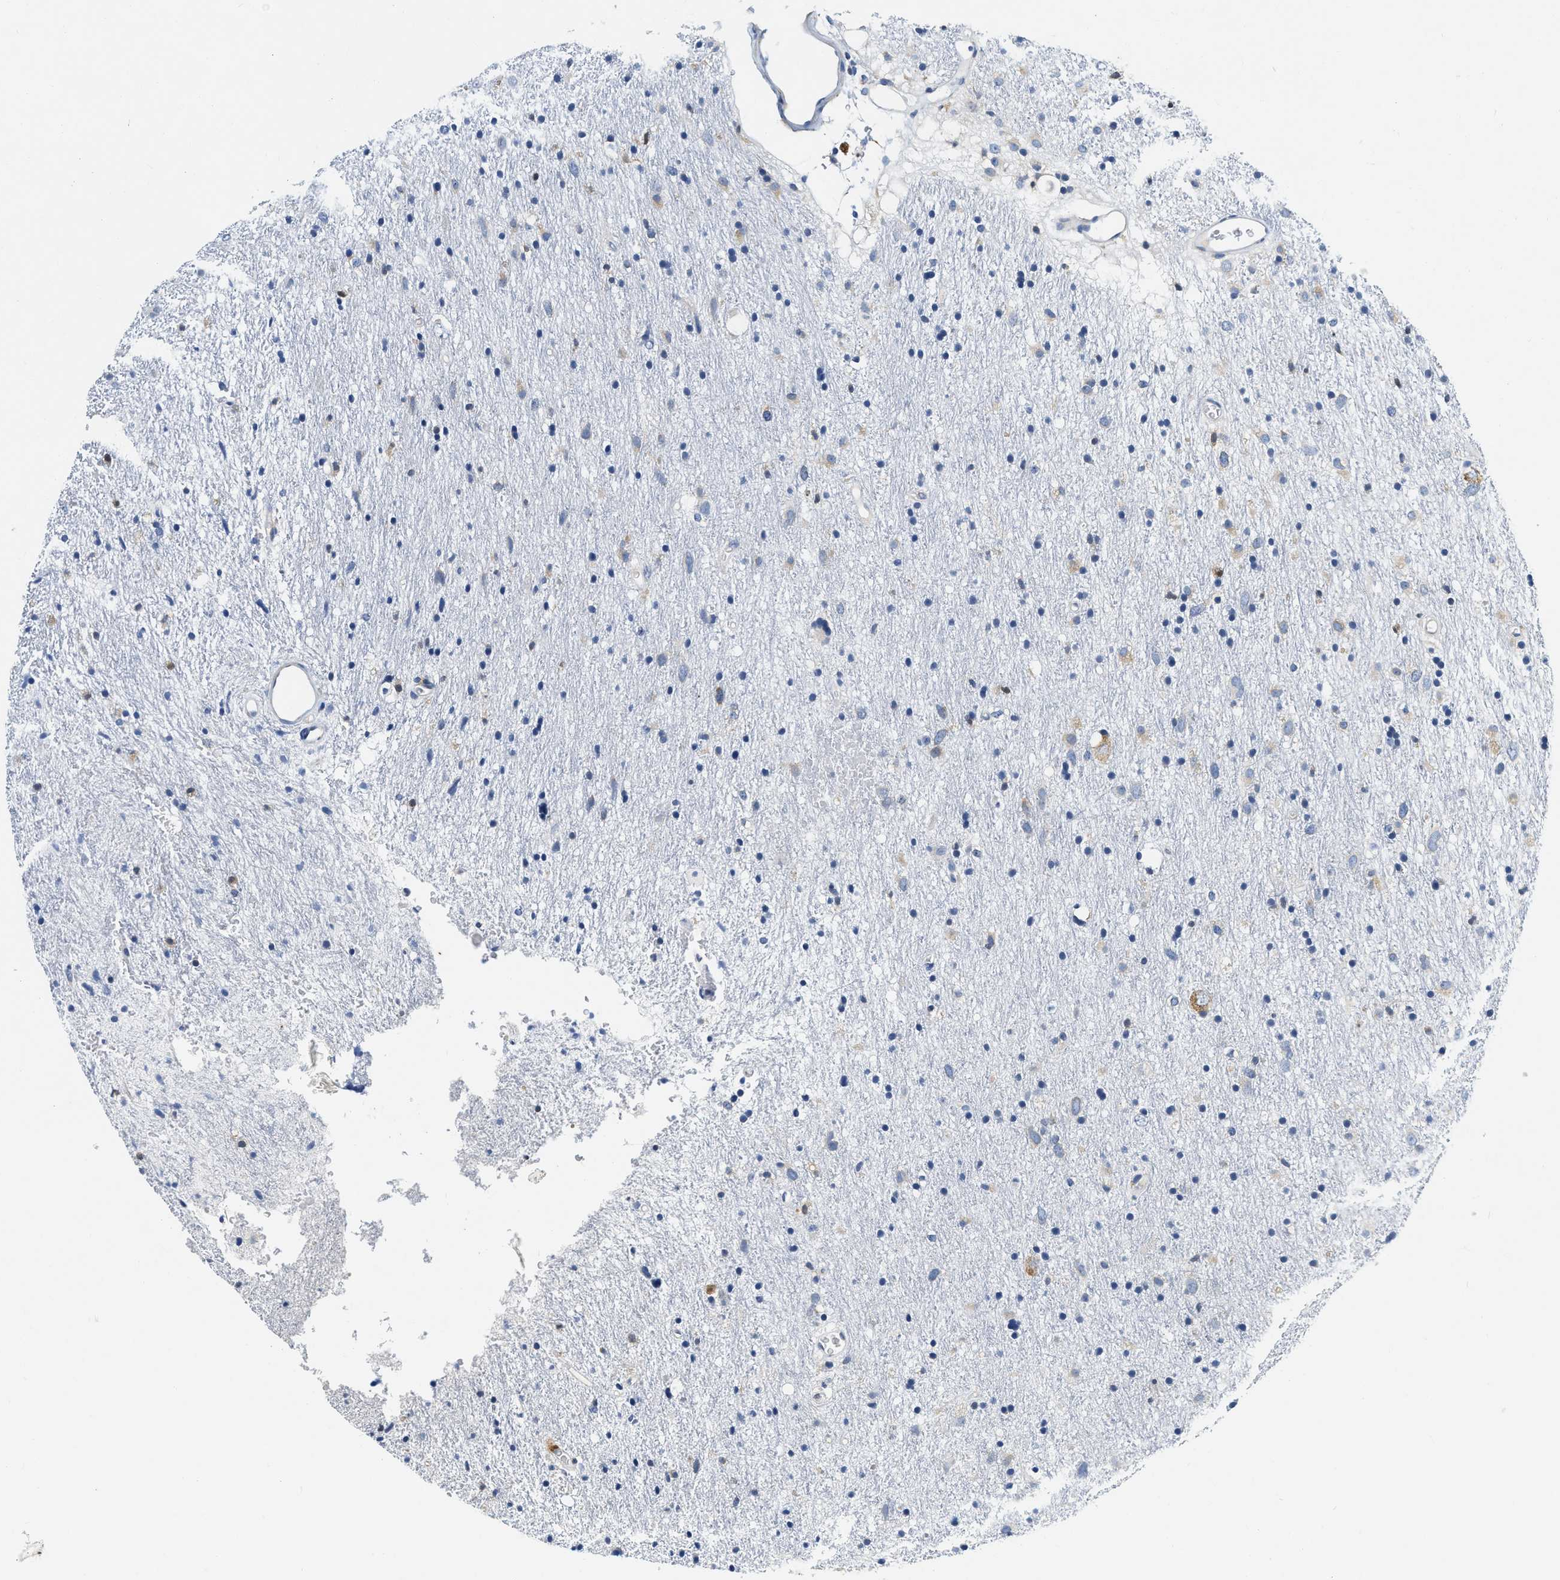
{"staining": {"intensity": "weak", "quantity": "<25%", "location": "cytoplasmic/membranous"}, "tissue": "glioma", "cell_type": "Tumor cells", "image_type": "cancer", "snomed": [{"axis": "morphology", "description": "Glioma, malignant, Low grade"}, {"axis": "topography", "description": "Brain"}], "caption": "High magnification brightfield microscopy of glioma stained with DAB (3,3'-diaminobenzidine) (brown) and counterstained with hematoxylin (blue): tumor cells show no significant positivity.", "gene": "EIF2AK2", "patient": {"sex": "male", "age": 77}}